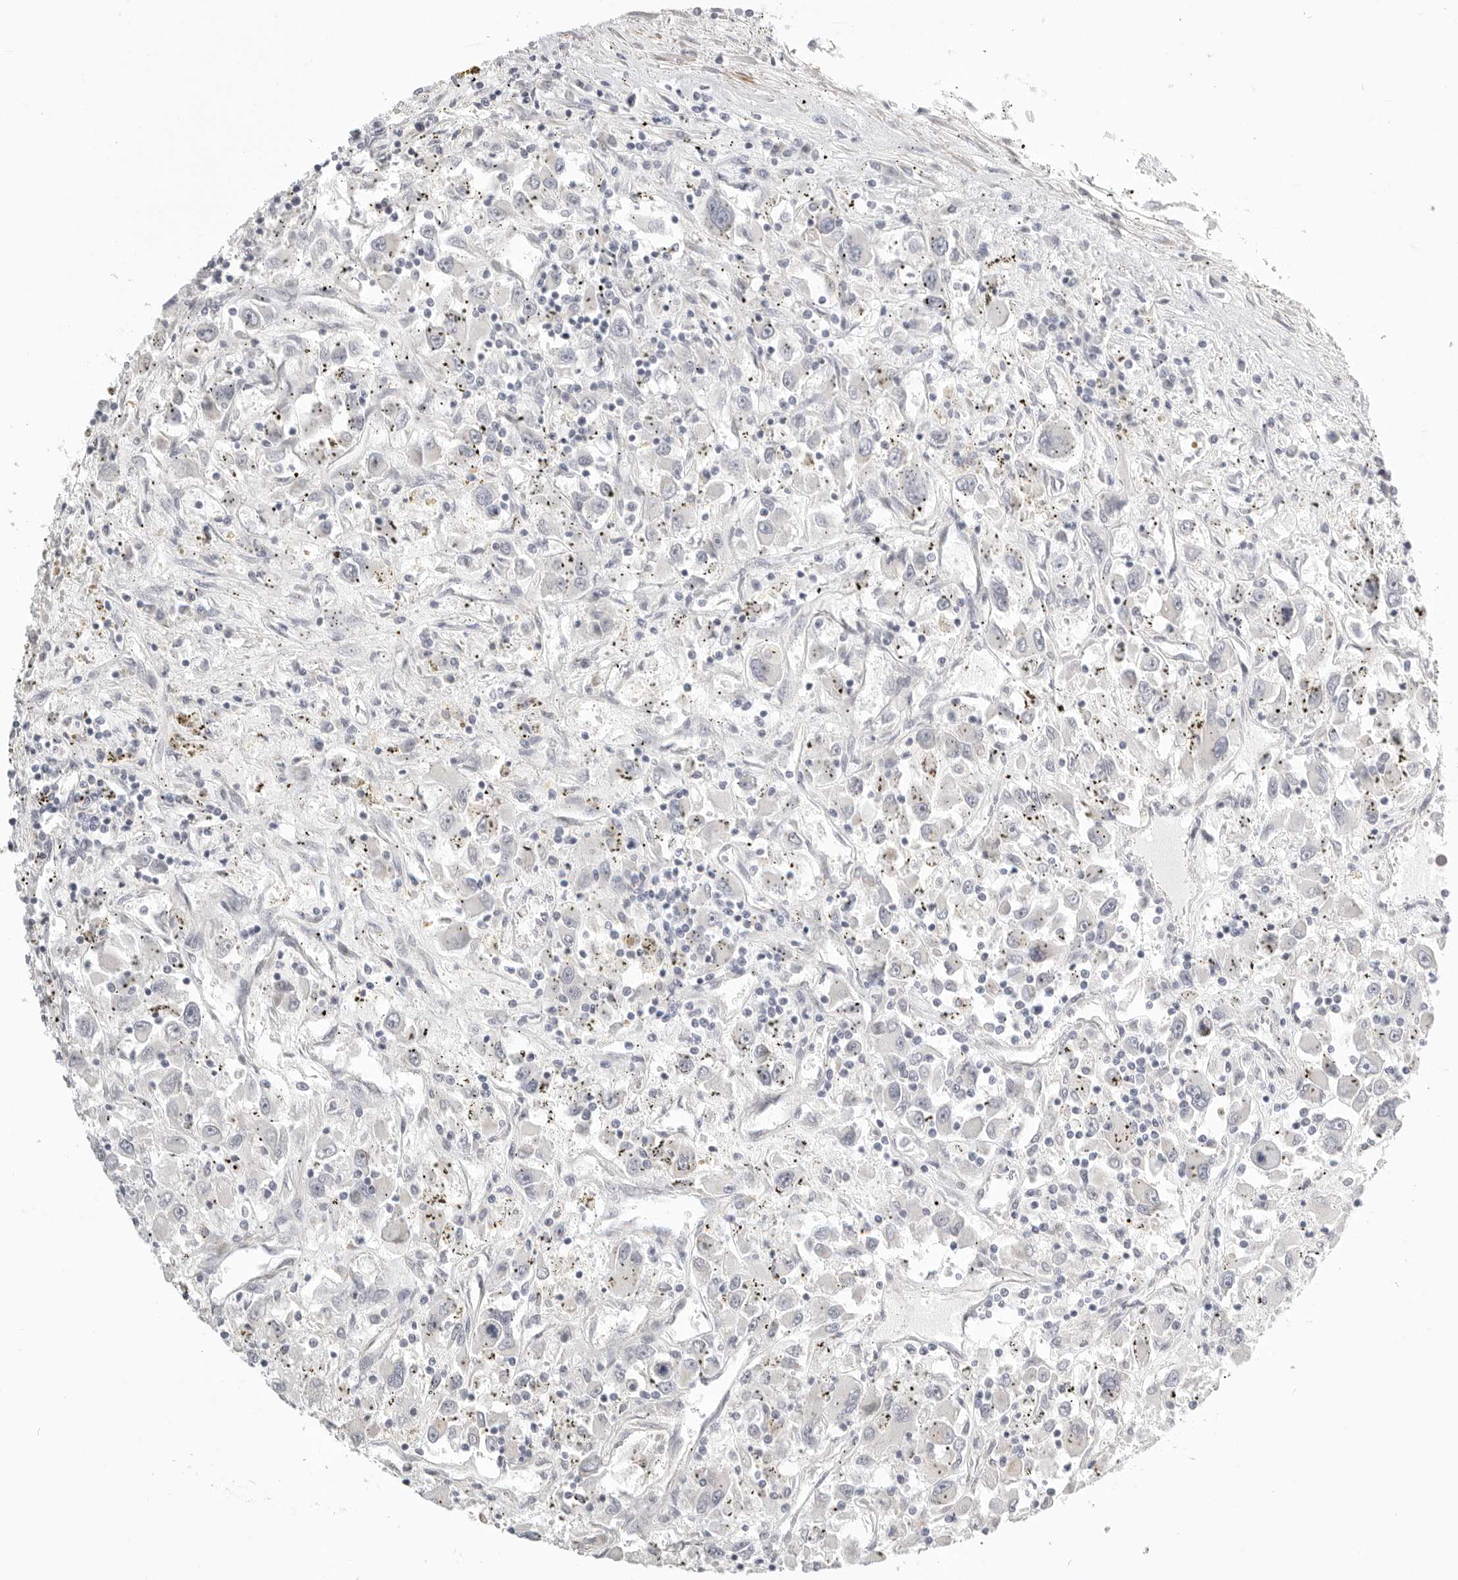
{"staining": {"intensity": "negative", "quantity": "none", "location": "none"}, "tissue": "renal cancer", "cell_type": "Tumor cells", "image_type": "cancer", "snomed": [{"axis": "morphology", "description": "Adenocarcinoma, NOS"}, {"axis": "topography", "description": "Kidney"}], "caption": "Tumor cells are negative for brown protein staining in renal adenocarcinoma.", "gene": "STAB2", "patient": {"sex": "female", "age": 52}}